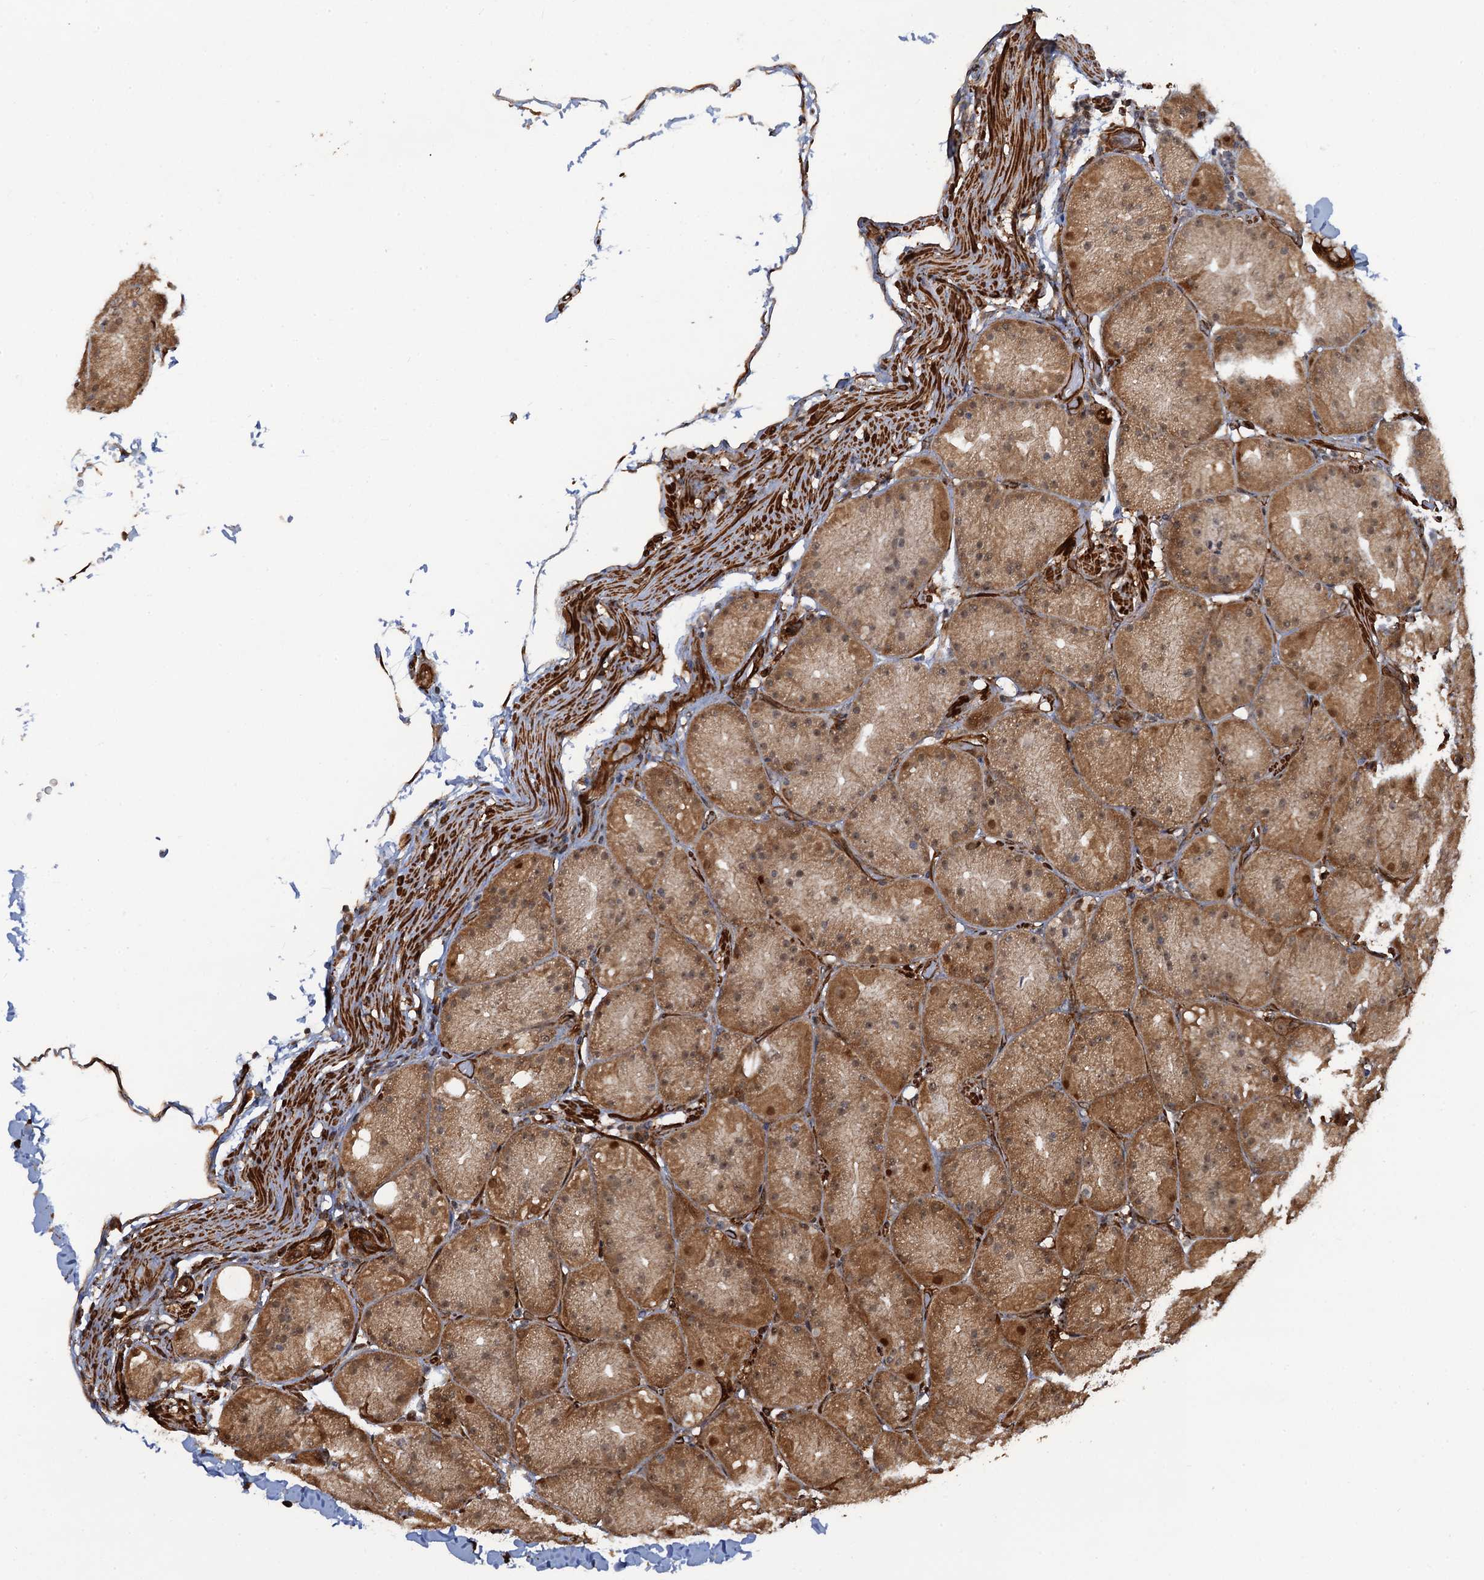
{"staining": {"intensity": "strong", "quantity": ">75%", "location": "cytoplasmic/membranous,nuclear"}, "tissue": "stomach", "cell_type": "Glandular cells", "image_type": "normal", "snomed": [{"axis": "morphology", "description": "Normal tissue, NOS"}, {"axis": "topography", "description": "Stomach, upper"}, {"axis": "topography", "description": "Stomach"}], "caption": "Stomach stained with DAB (3,3'-diaminobenzidine) immunohistochemistry demonstrates high levels of strong cytoplasmic/membranous,nuclear positivity in about >75% of glandular cells. Nuclei are stained in blue.", "gene": "SNRNP25", "patient": {"sex": "male", "age": 48}}